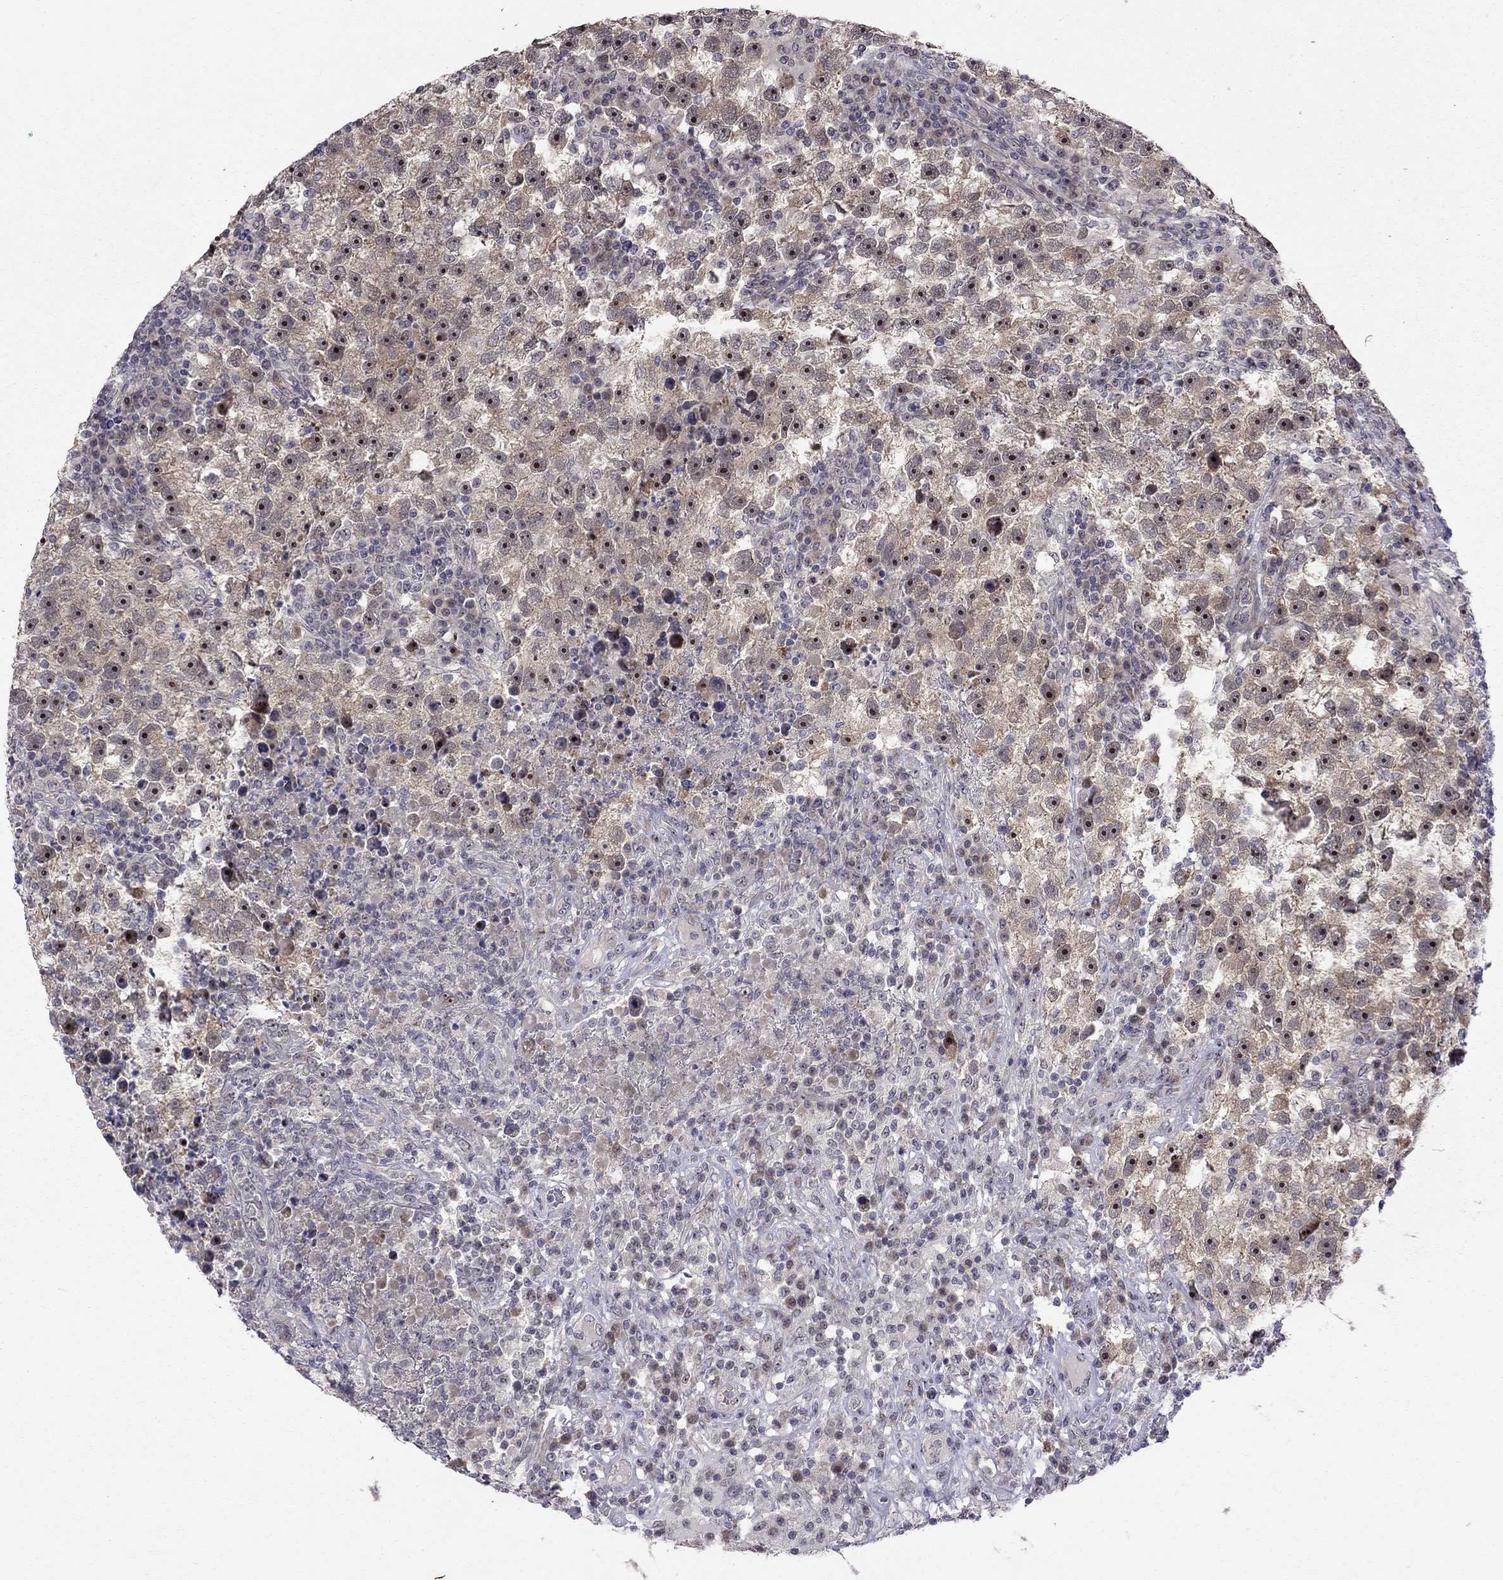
{"staining": {"intensity": "strong", "quantity": "25%-75%", "location": "nuclear"}, "tissue": "testis cancer", "cell_type": "Tumor cells", "image_type": "cancer", "snomed": [{"axis": "morphology", "description": "Seminoma, NOS"}, {"axis": "topography", "description": "Testis"}], "caption": "Immunohistochemistry histopathology image of neoplastic tissue: human testis cancer (seminoma) stained using IHC reveals high levels of strong protein expression localized specifically in the nuclear of tumor cells, appearing as a nuclear brown color.", "gene": "STXBP6", "patient": {"sex": "male", "age": 47}}